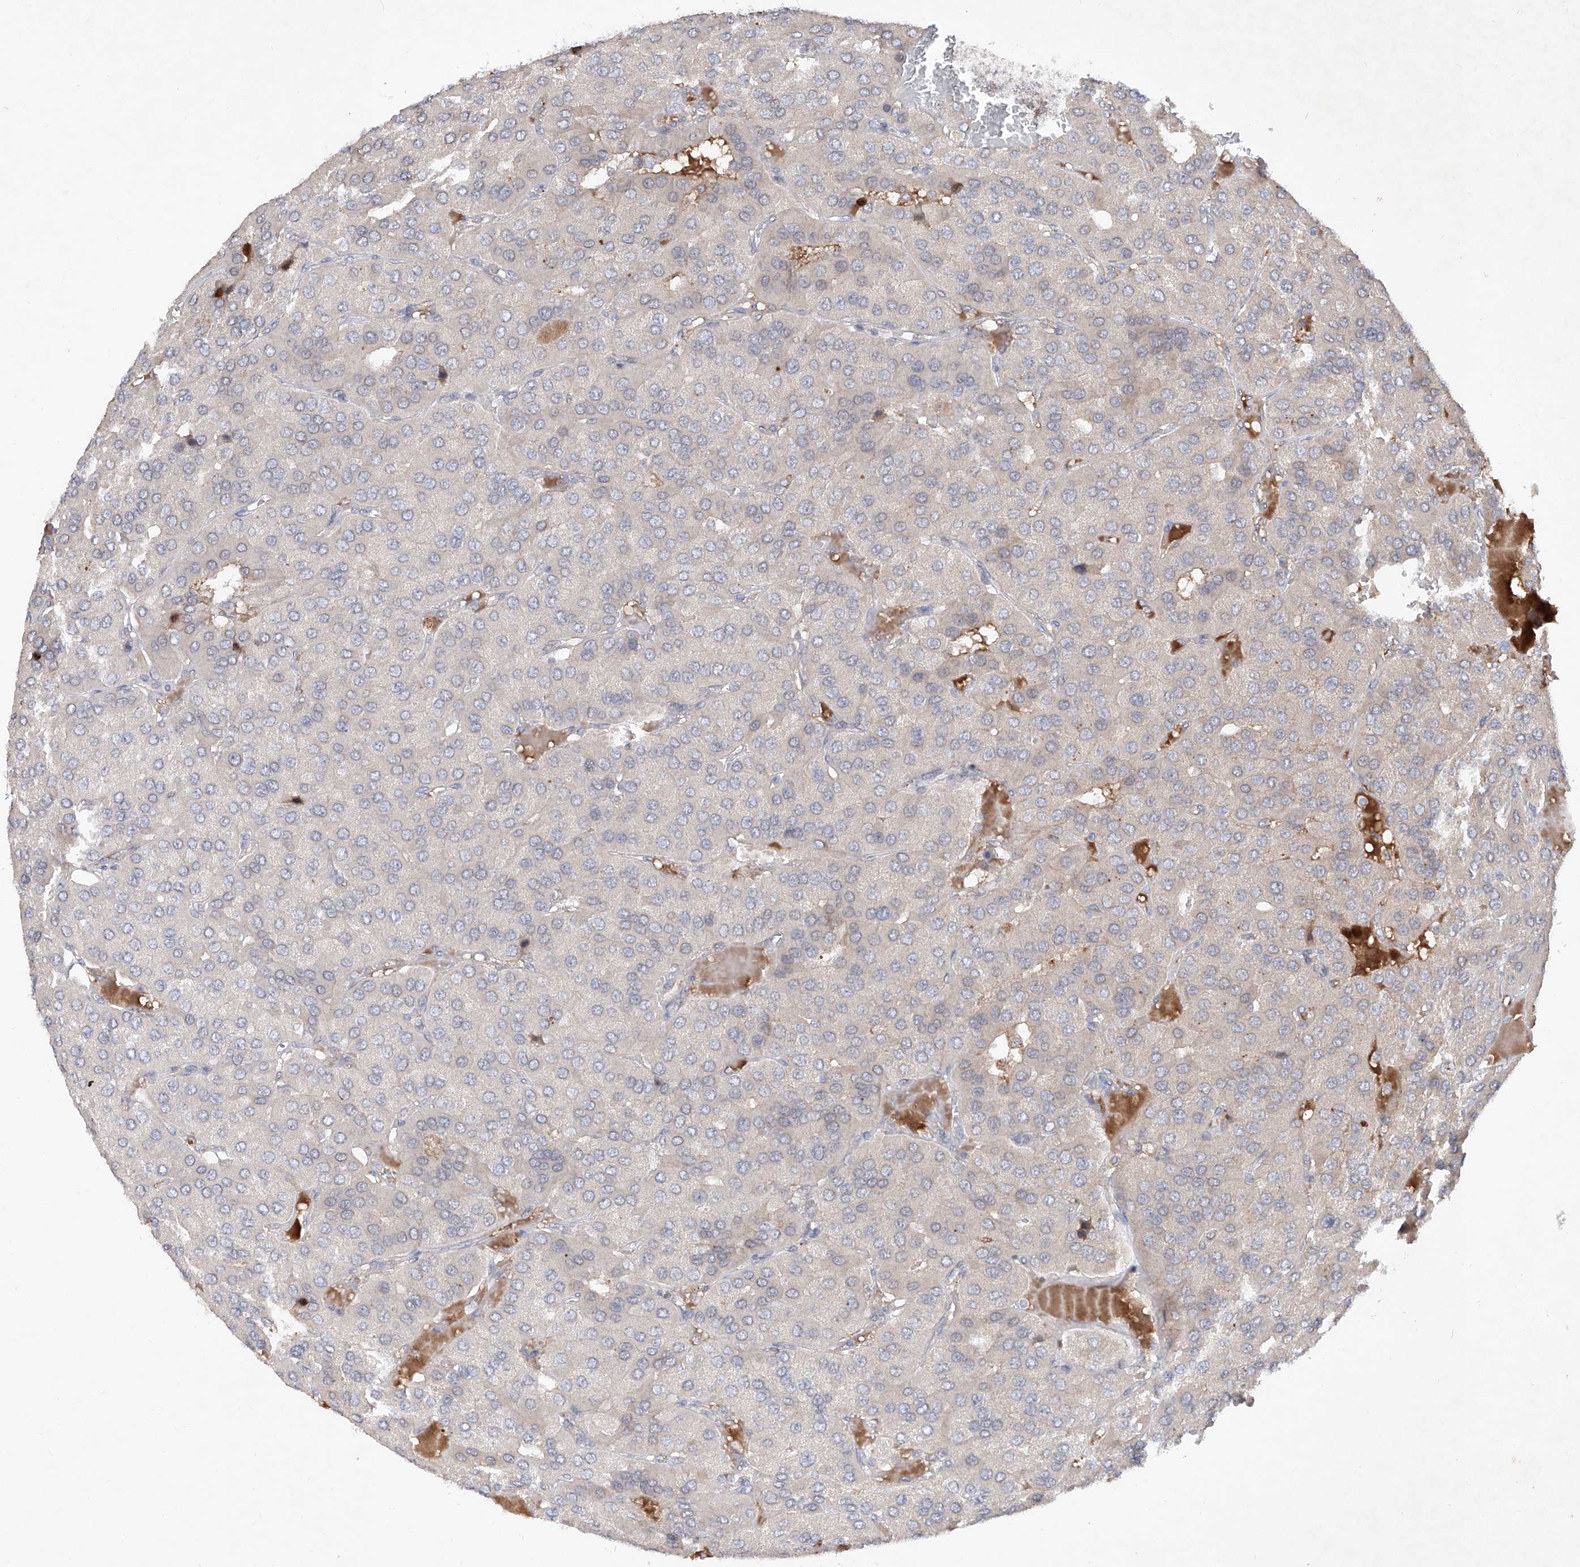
{"staining": {"intensity": "negative", "quantity": "none", "location": "none"}, "tissue": "parathyroid gland", "cell_type": "Glandular cells", "image_type": "normal", "snomed": [{"axis": "morphology", "description": "Normal tissue, NOS"}, {"axis": "morphology", "description": "Adenoma, NOS"}, {"axis": "topography", "description": "Parathyroid gland"}], "caption": "Photomicrograph shows no significant protein expression in glandular cells of unremarkable parathyroid gland. The staining was performed using DAB to visualize the protein expression in brown, while the nuclei were stained in blue with hematoxylin (Magnification: 20x).", "gene": "FAM135A", "patient": {"sex": "female", "age": 86}}